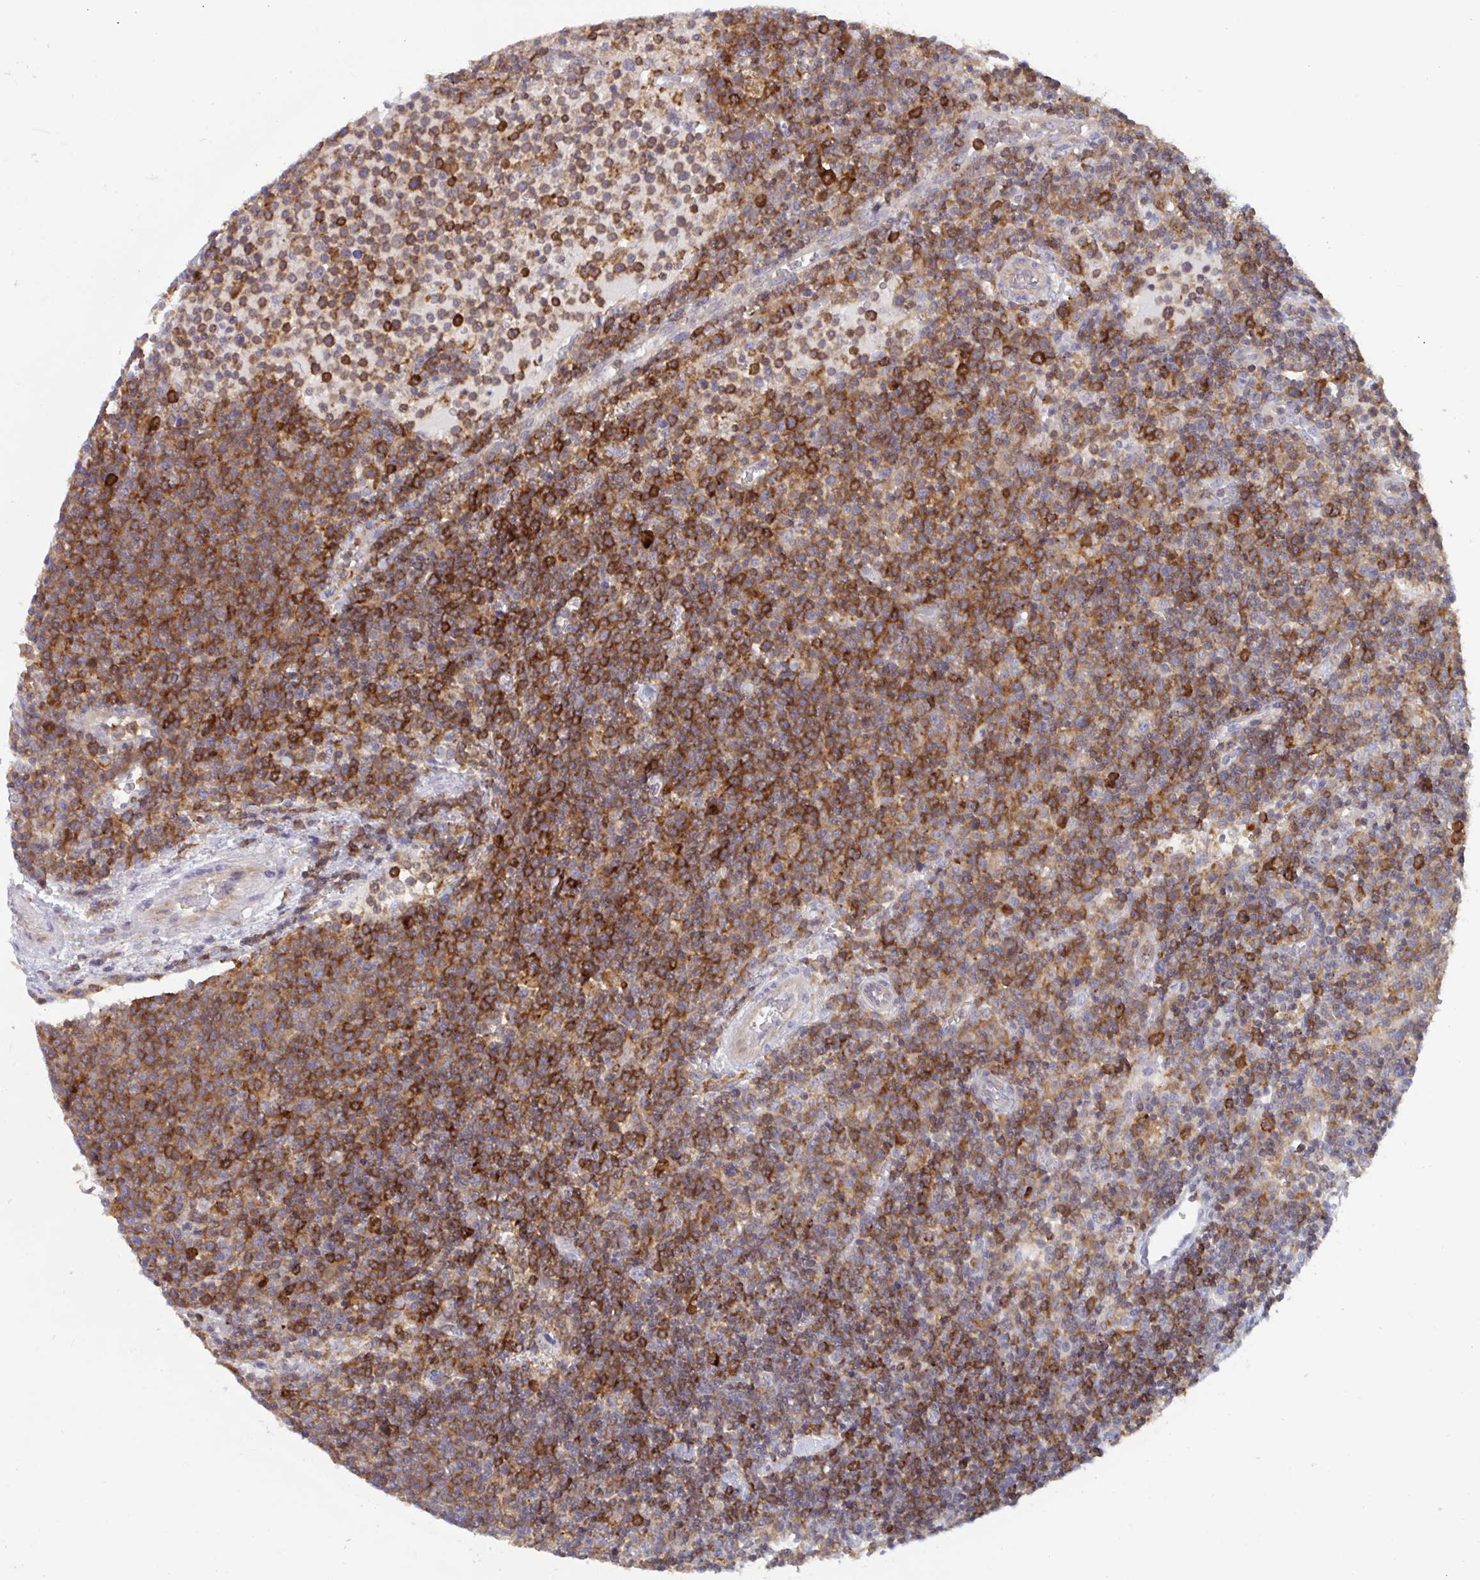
{"staining": {"intensity": "moderate", "quantity": ">75%", "location": "cytoplasmic/membranous"}, "tissue": "lymphoma", "cell_type": "Tumor cells", "image_type": "cancer", "snomed": [{"axis": "morphology", "description": "Malignant lymphoma, non-Hodgkin's type, High grade"}, {"axis": "topography", "description": "Lymph node"}], "caption": "Tumor cells show medium levels of moderate cytoplasmic/membranous staining in about >75% of cells in high-grade malignant lymphoma, non-Hodgkin's type.", "gene": "DISP2", "patient": {"sex": "male", "age": 61}}